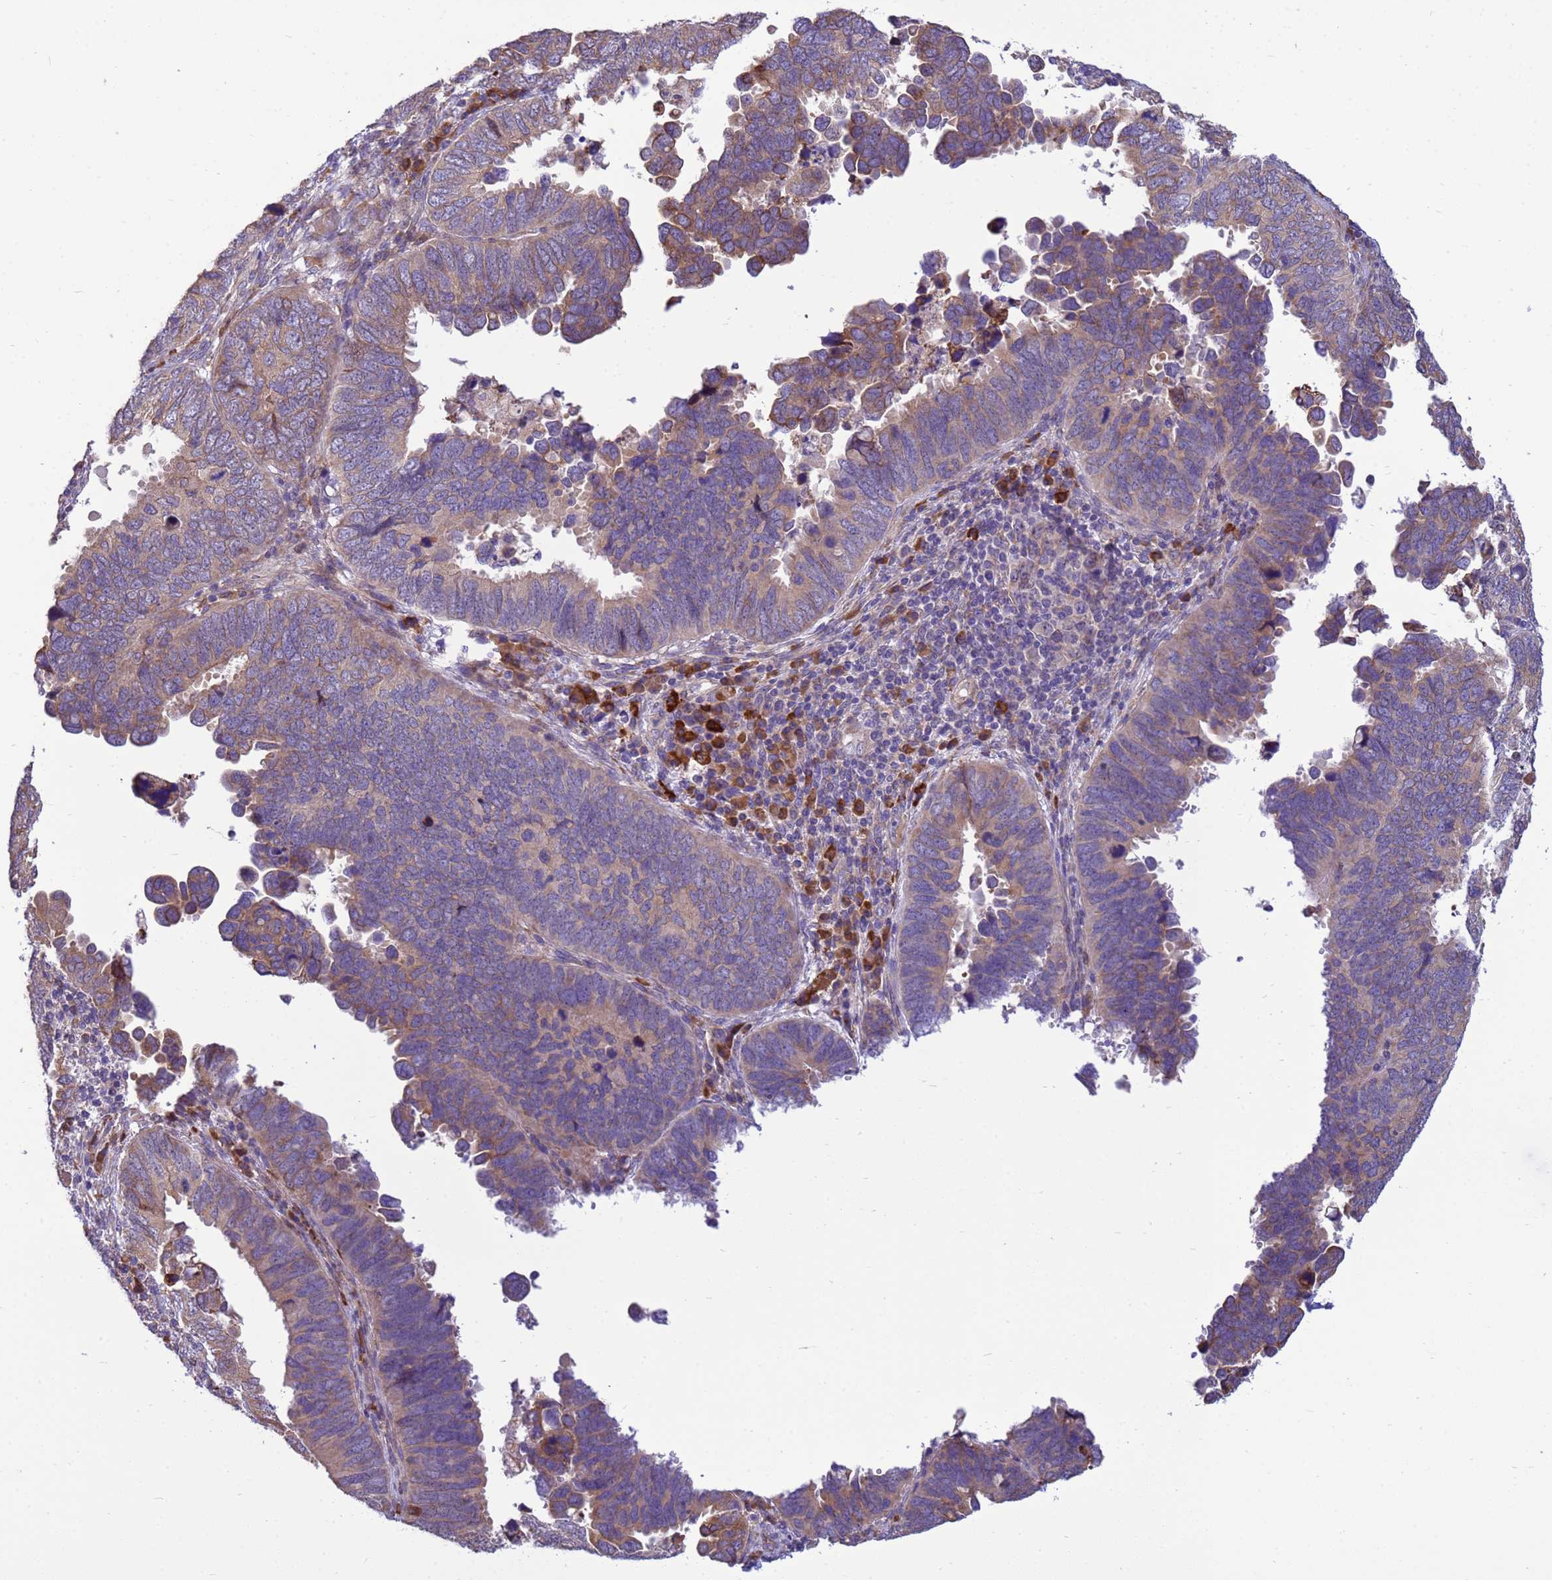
{"staining": {"intensity": "moderate", "quantity": "<25%", "location": "cytoplasmic/membranous"}, "tissue": "endometrial cancer", "cell_type": "Tumor cells", "image_type": "cancer", "snomed": [{"axis": "morphology", "description": "Adenocarcinoma, NOS"}, {"axis": "topography", "description": "Endometrium"}], "caption": "An immunohistochemistry micrograph of tumor tissue is shown. Protein staining in brown labels moderate cytoplasmic/membranous positivity in endometrial adenocarcinoma within tumor cells. (DAB IHC, brown staining for protein, blue staining for nuclei).", "gene": "THAP5", "patient": {"sex": "female", "age": 79}}